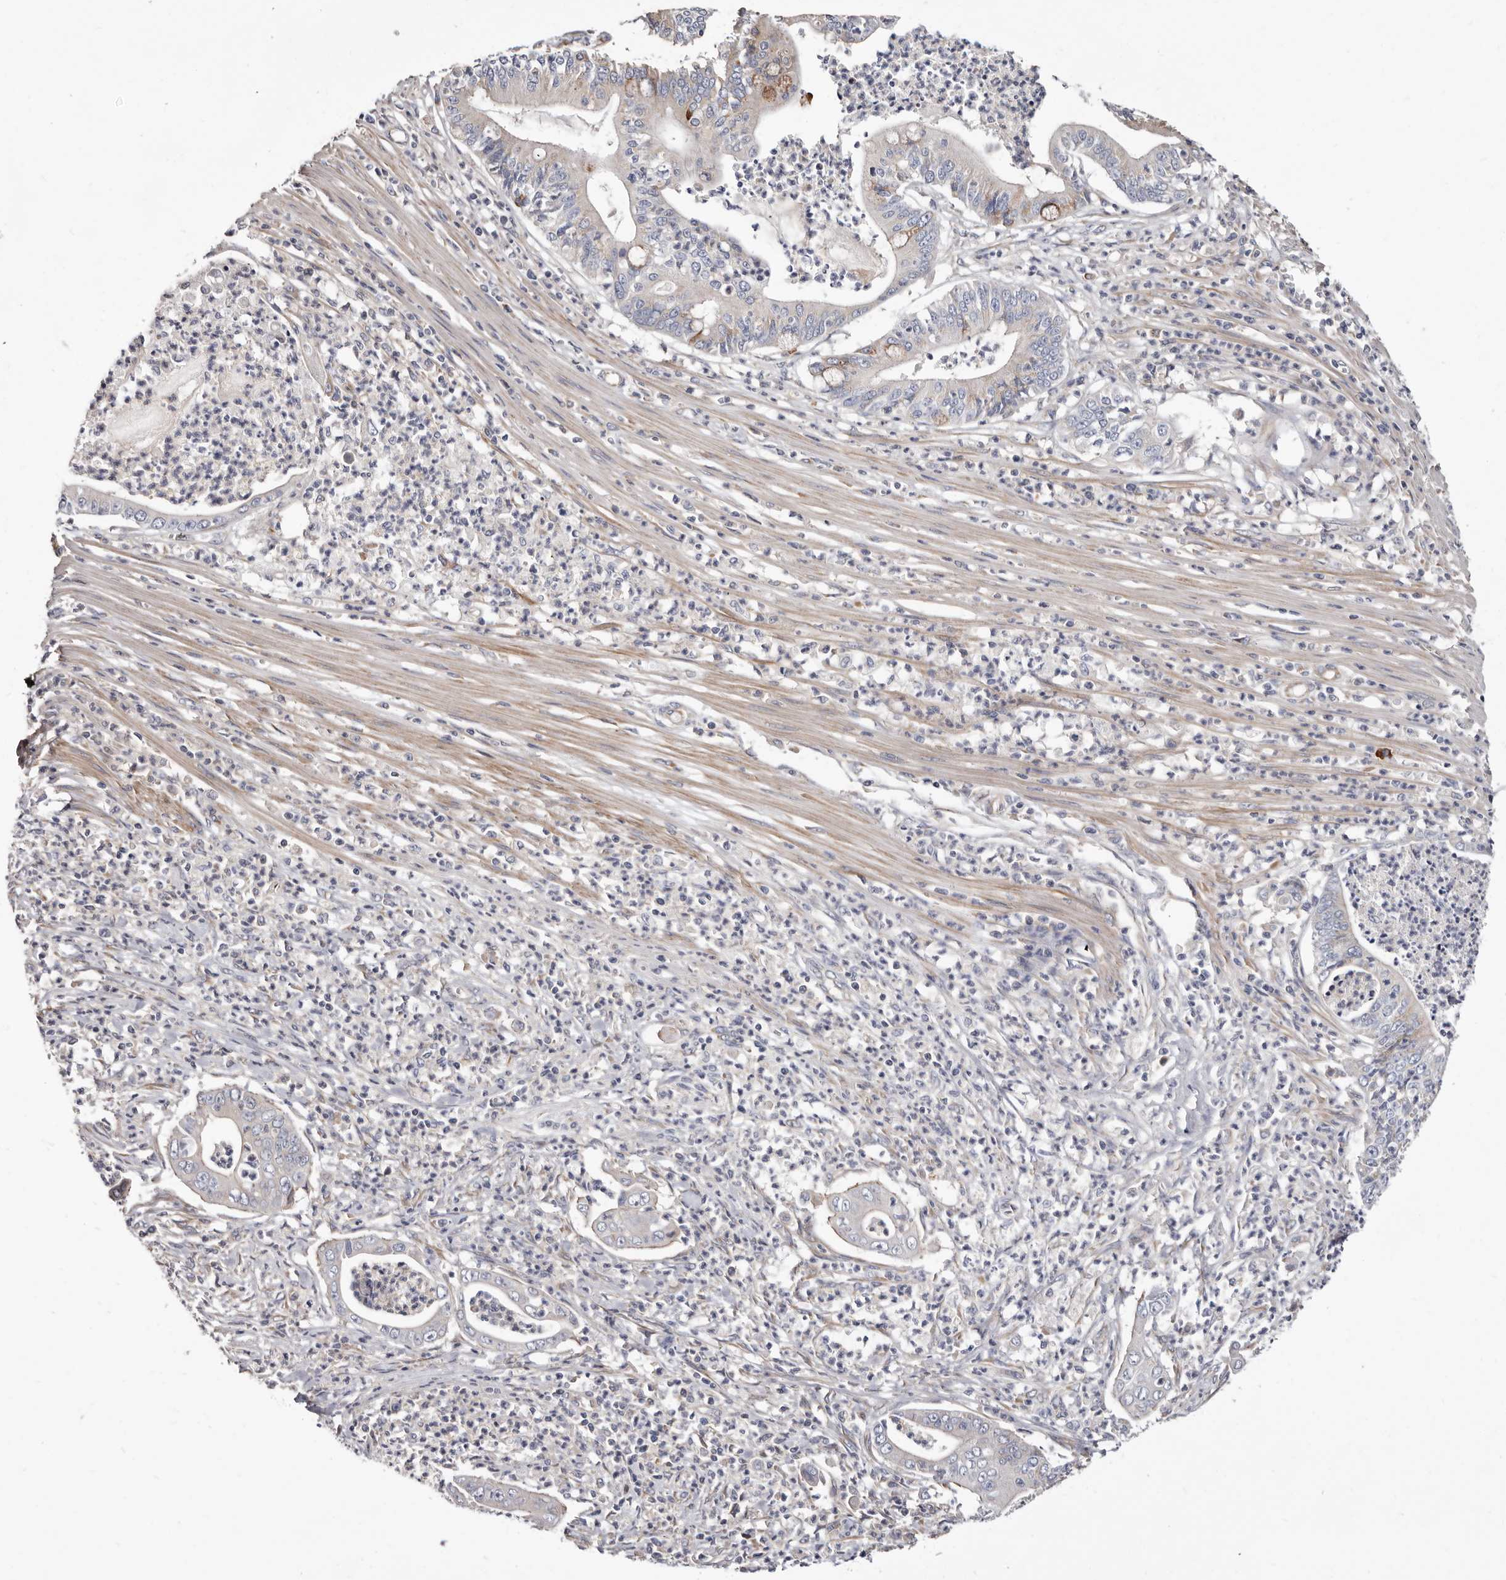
{"staining": {"intensity": "negative", "quantity": "none", "location": "none"}, "tissue": "pancreatic cancer", "cell_type": "Tumor cells", "image_type": "cancer", "snomed": [{"axis": "morphology", "description": "Adenocarcinoma, NOS"}, {"axis": "topography", "description": "Pancreas"}], "caption": "Tumor cells are negative for brown protein staining in pancreatic adenocarcinoma.", "gene": "ASIC5", "patient": {"sex": "male", "age": 69}}